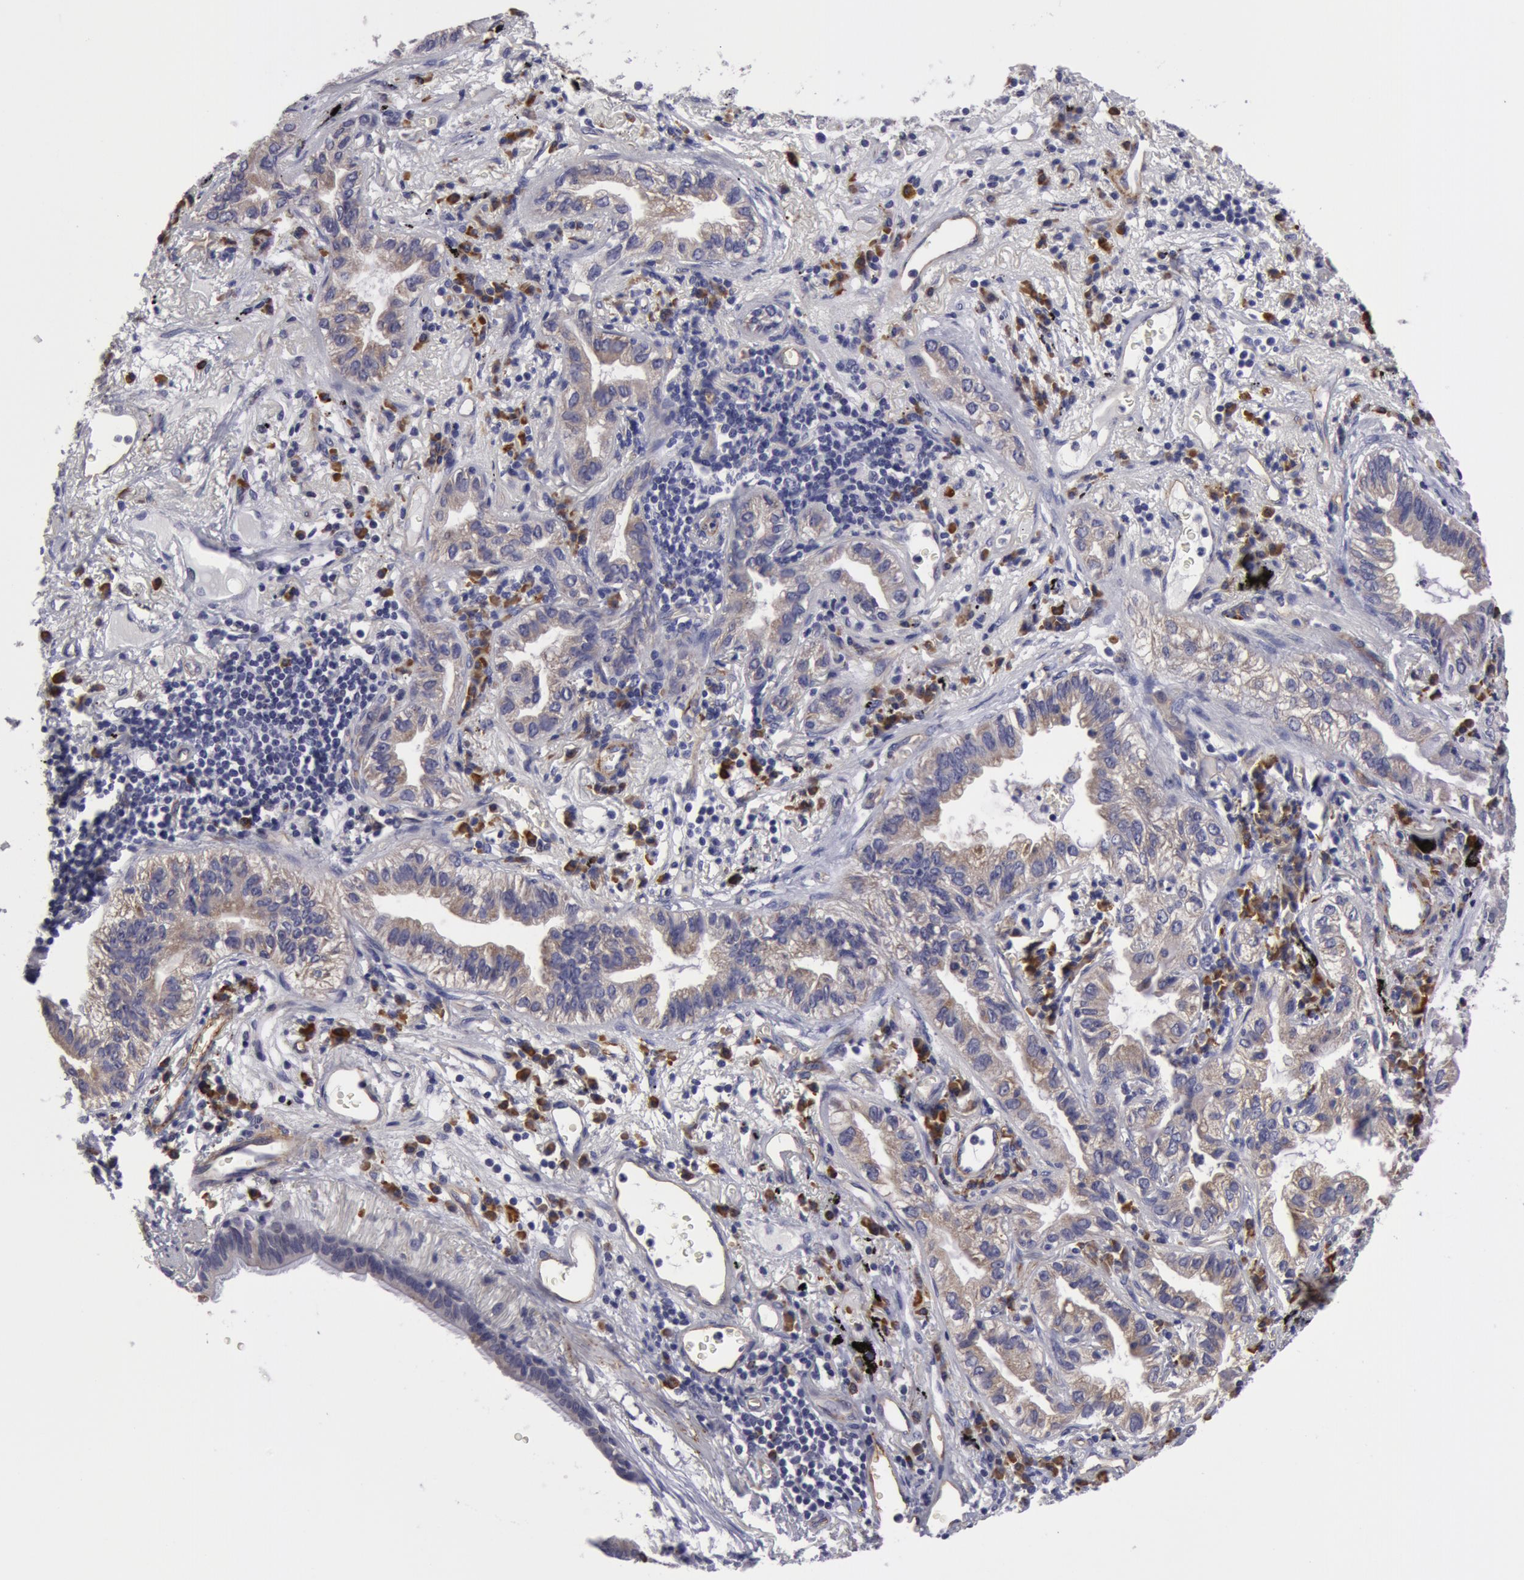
{"staining": {"intensity": "weak", "quantity": "25%-75%", "location": "cytoplasmic/membranous"}, "tissue": "lung cancer", "cell_type": "Tumor cells", "image_type": "cancer", "snomed": [{"axis": "morphology", "description": "Adenocarcinoma, NOS"}, {"axis": "topography", "description": "Lung"}], "caption": "IHC photomicrograph of adenocarcinoma (lung) stained for a protein (brown), which displays low levels of weak cytoplasmic/membranous positivity in about 25%-75% of tumor cells.", "gene": "IL23A", "patient": {"sex": "female", "age": 50}}